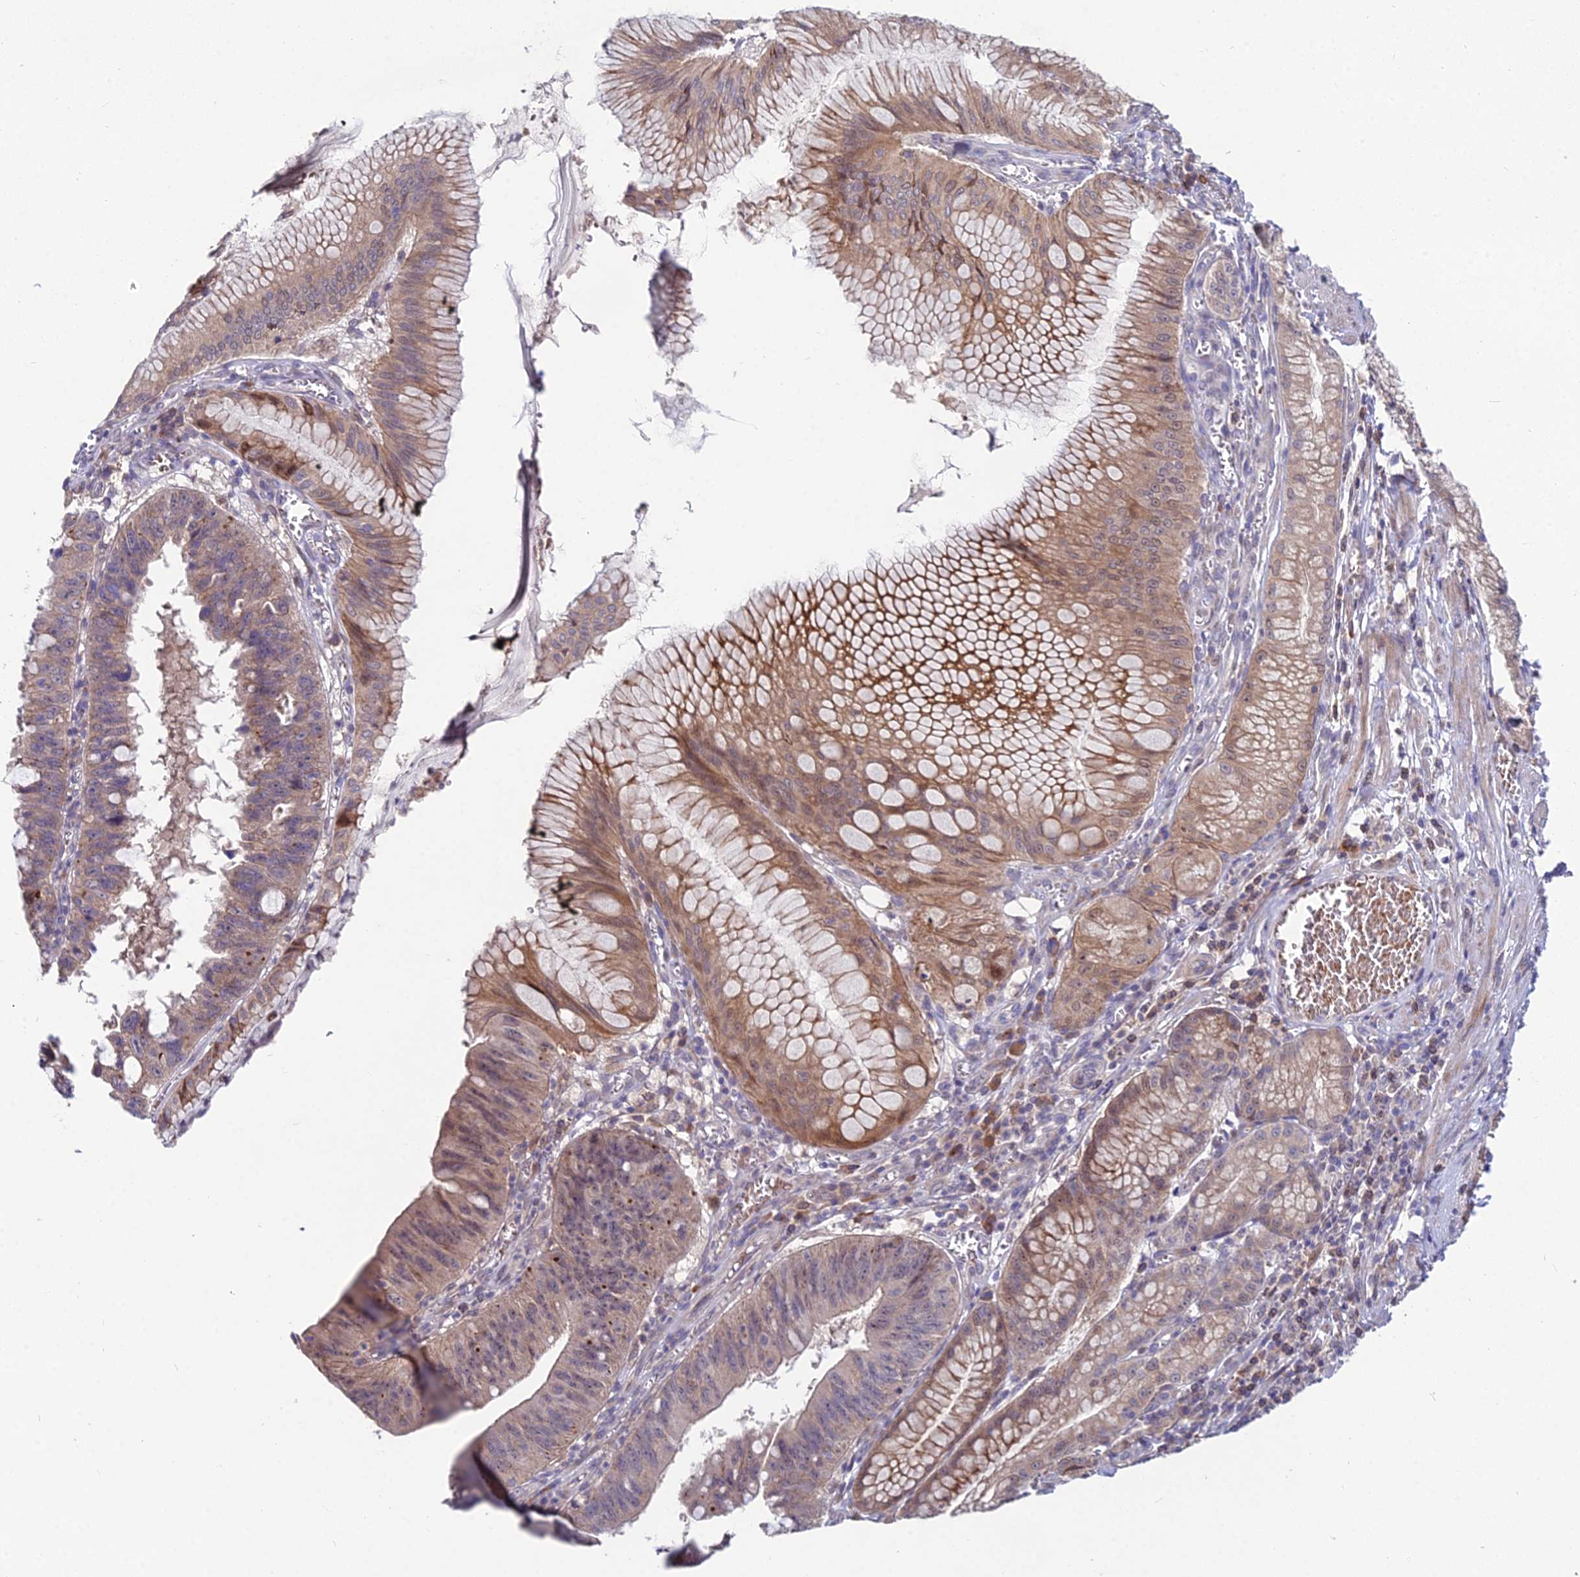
{"staining": {"intensity": "moderate", "quantity": ">75%", "location": "cytoplasmic/membranous"}, "tissue": "stomach cancer", "cell_type": "Tumor cells", "image_type": "cancer", "snomed": [{"axis": "morphology", "description": "Adenocarcinoma, NOS"}, {"axis": "topography", "description": "Stomach"}], "caption": "Stomach cancer stained with immunohistochemistry displays moderate cytoplasmic/membranous staining in approximately >75% of tumor cells.", "gene": "WDR43", "patient": {"sex": "male", "age": 59}}